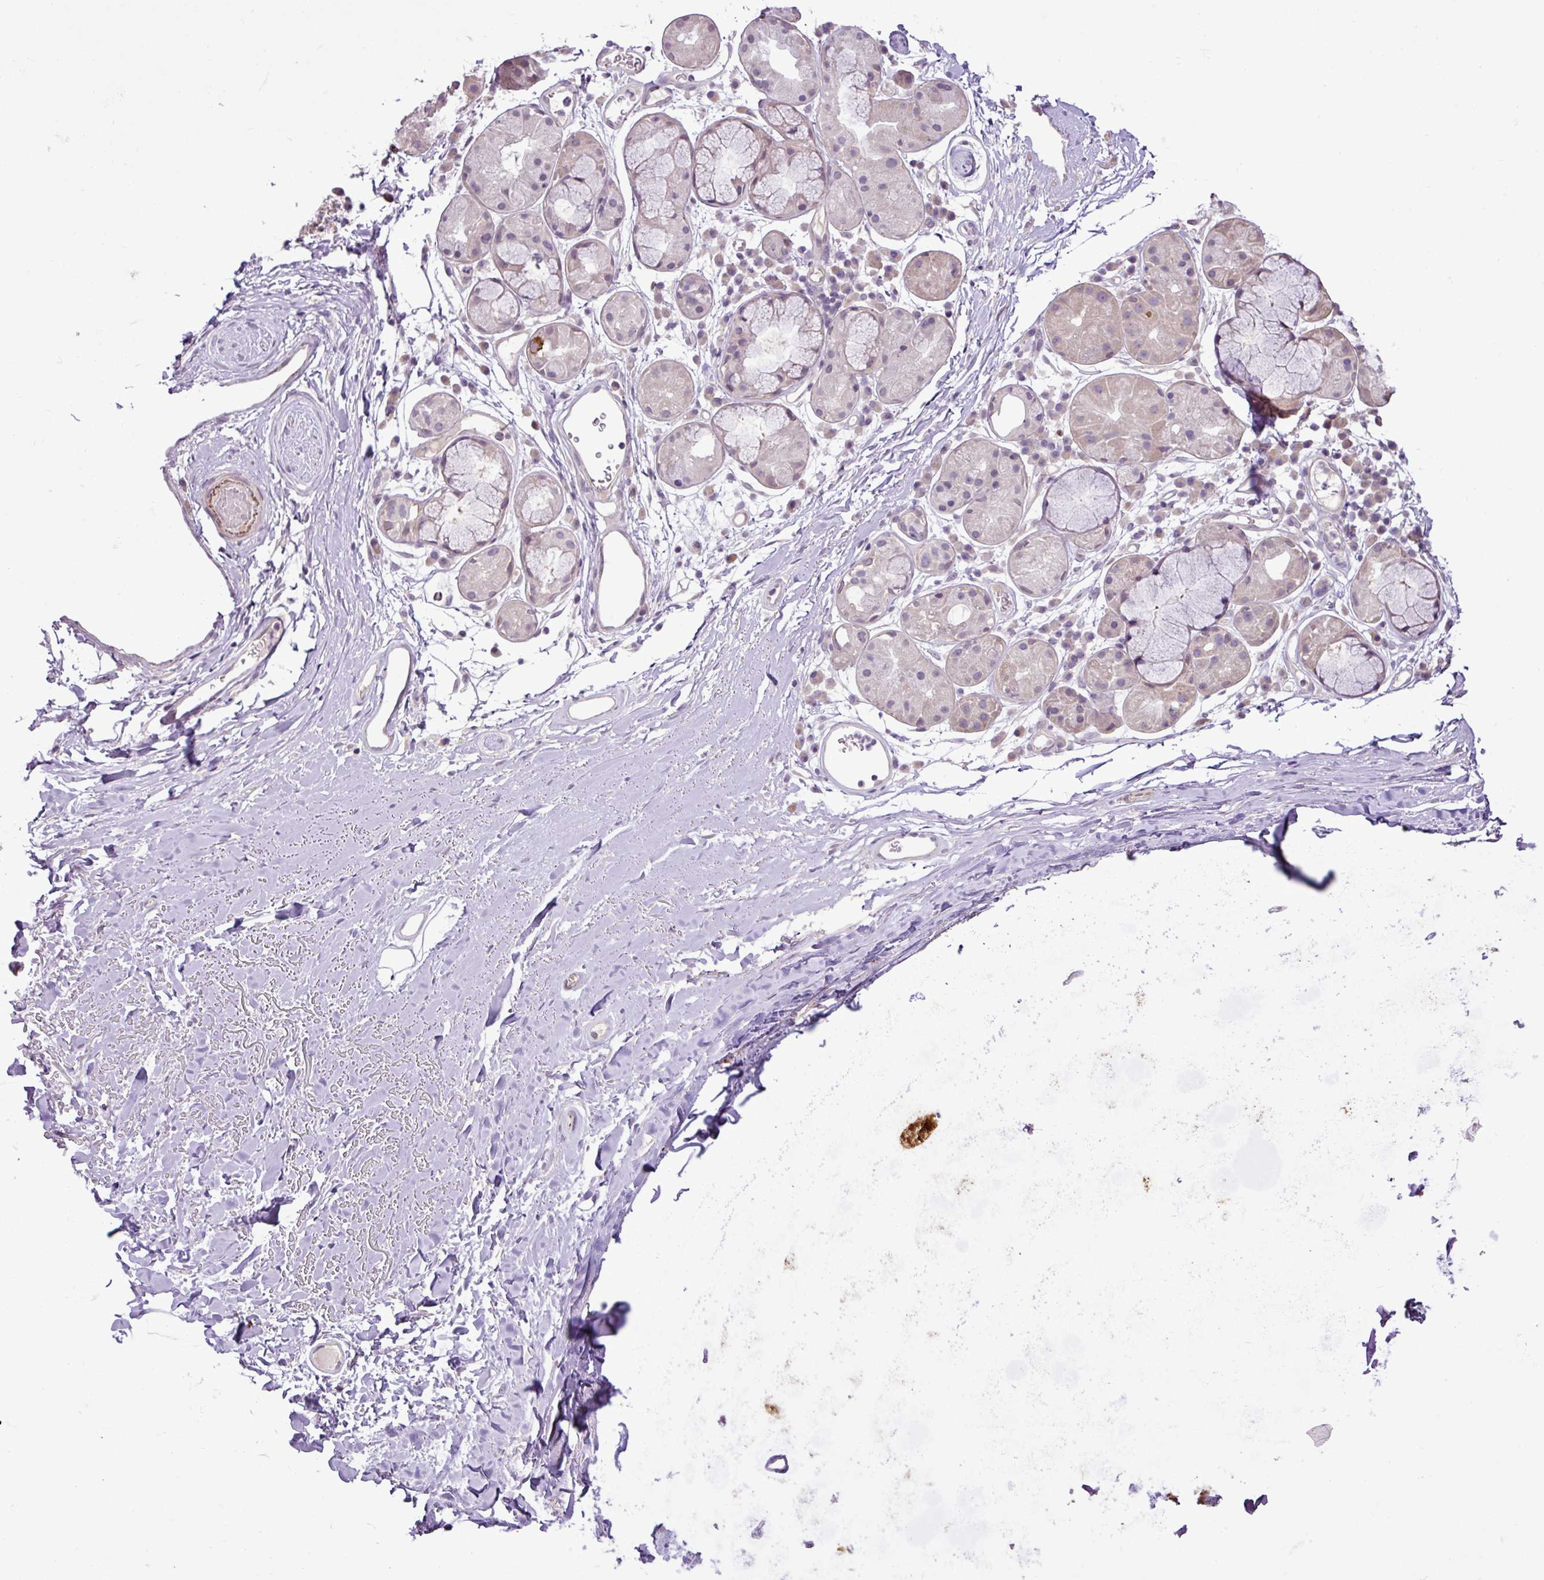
{"staining": {"intensity": "negative", "quantity": "none", "location": "none"}, "tissue": "adipose tissue", "cell_type": "Adipocytes", "image_type": "normal", "snomed": [{"axis": "morphology", "description": "Normal tissue, NOS"}, {"axis": "topography", "description": "Cartilage tissue"}], "caption": "Human adipose tissue stained for a protein using immunohistochemistry shows no staining in adipocytes.", "gene": "DNAJB13", "patient": {"sex": "male", "age": 80}}